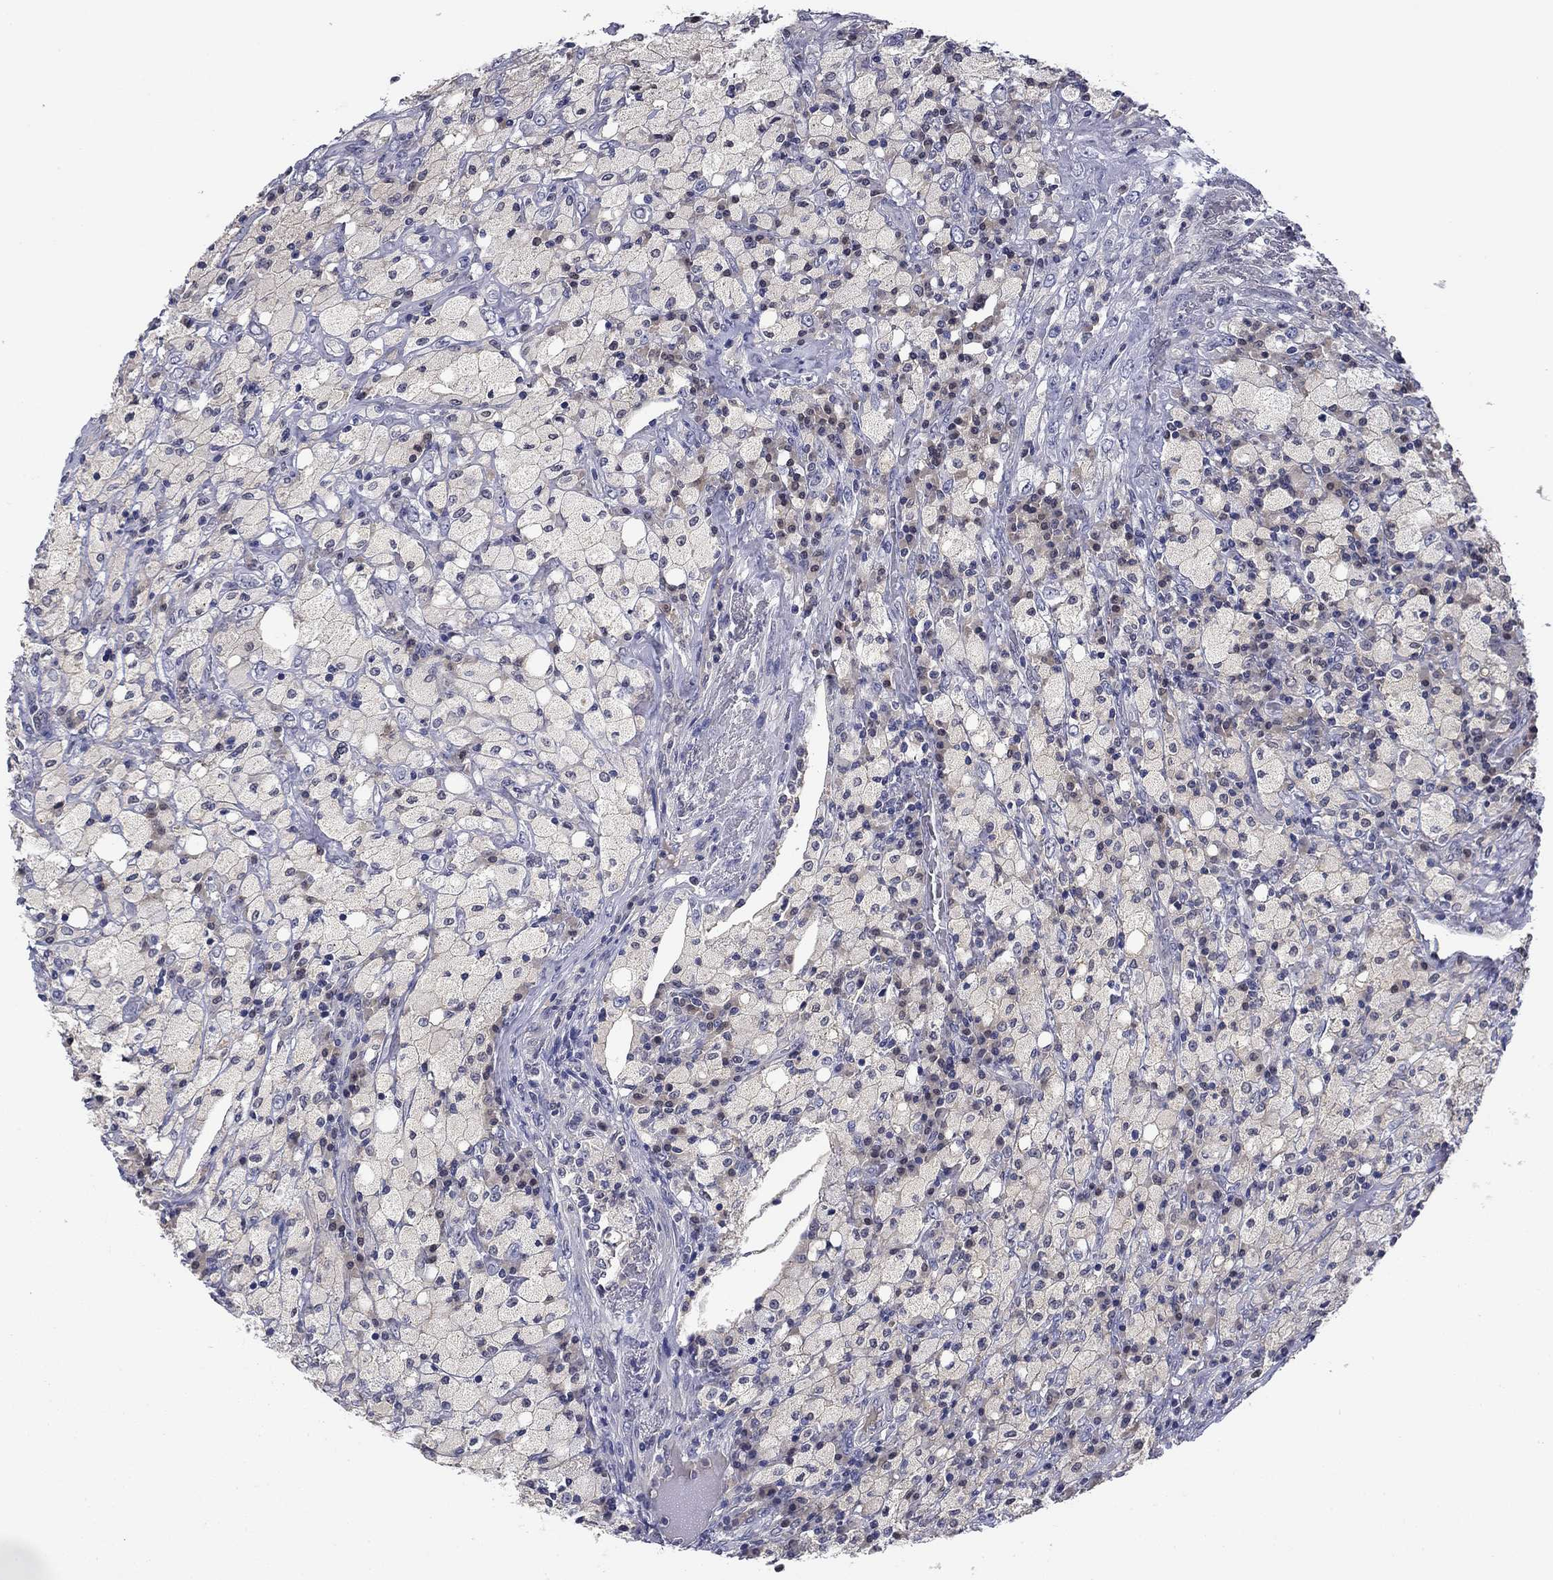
{"staining": {"intensity": "negative", "quantity": "none", "location": "none"}, "tissue": "testis cancer", "cell_type": "Tumor cells", "image_type": "cancer", "snomed": [{"axis": "morphology", "description": "Necrosis, NOS"}, {"axis": "morphology", "description": "Carcinoma, Embryonal, NOS"}, {"axis": "topography", "description": "Testis"}], "caption": "This histopathology image is of embryonal carcinoma (testis) stained with immunohistochemistry (IHC) to label a protein in brown with the nuclei are counter-stained blue. There is no positivity in tumor cells.", "gene": "DDTL", "patient": {"sex": "male", "age": 19}}